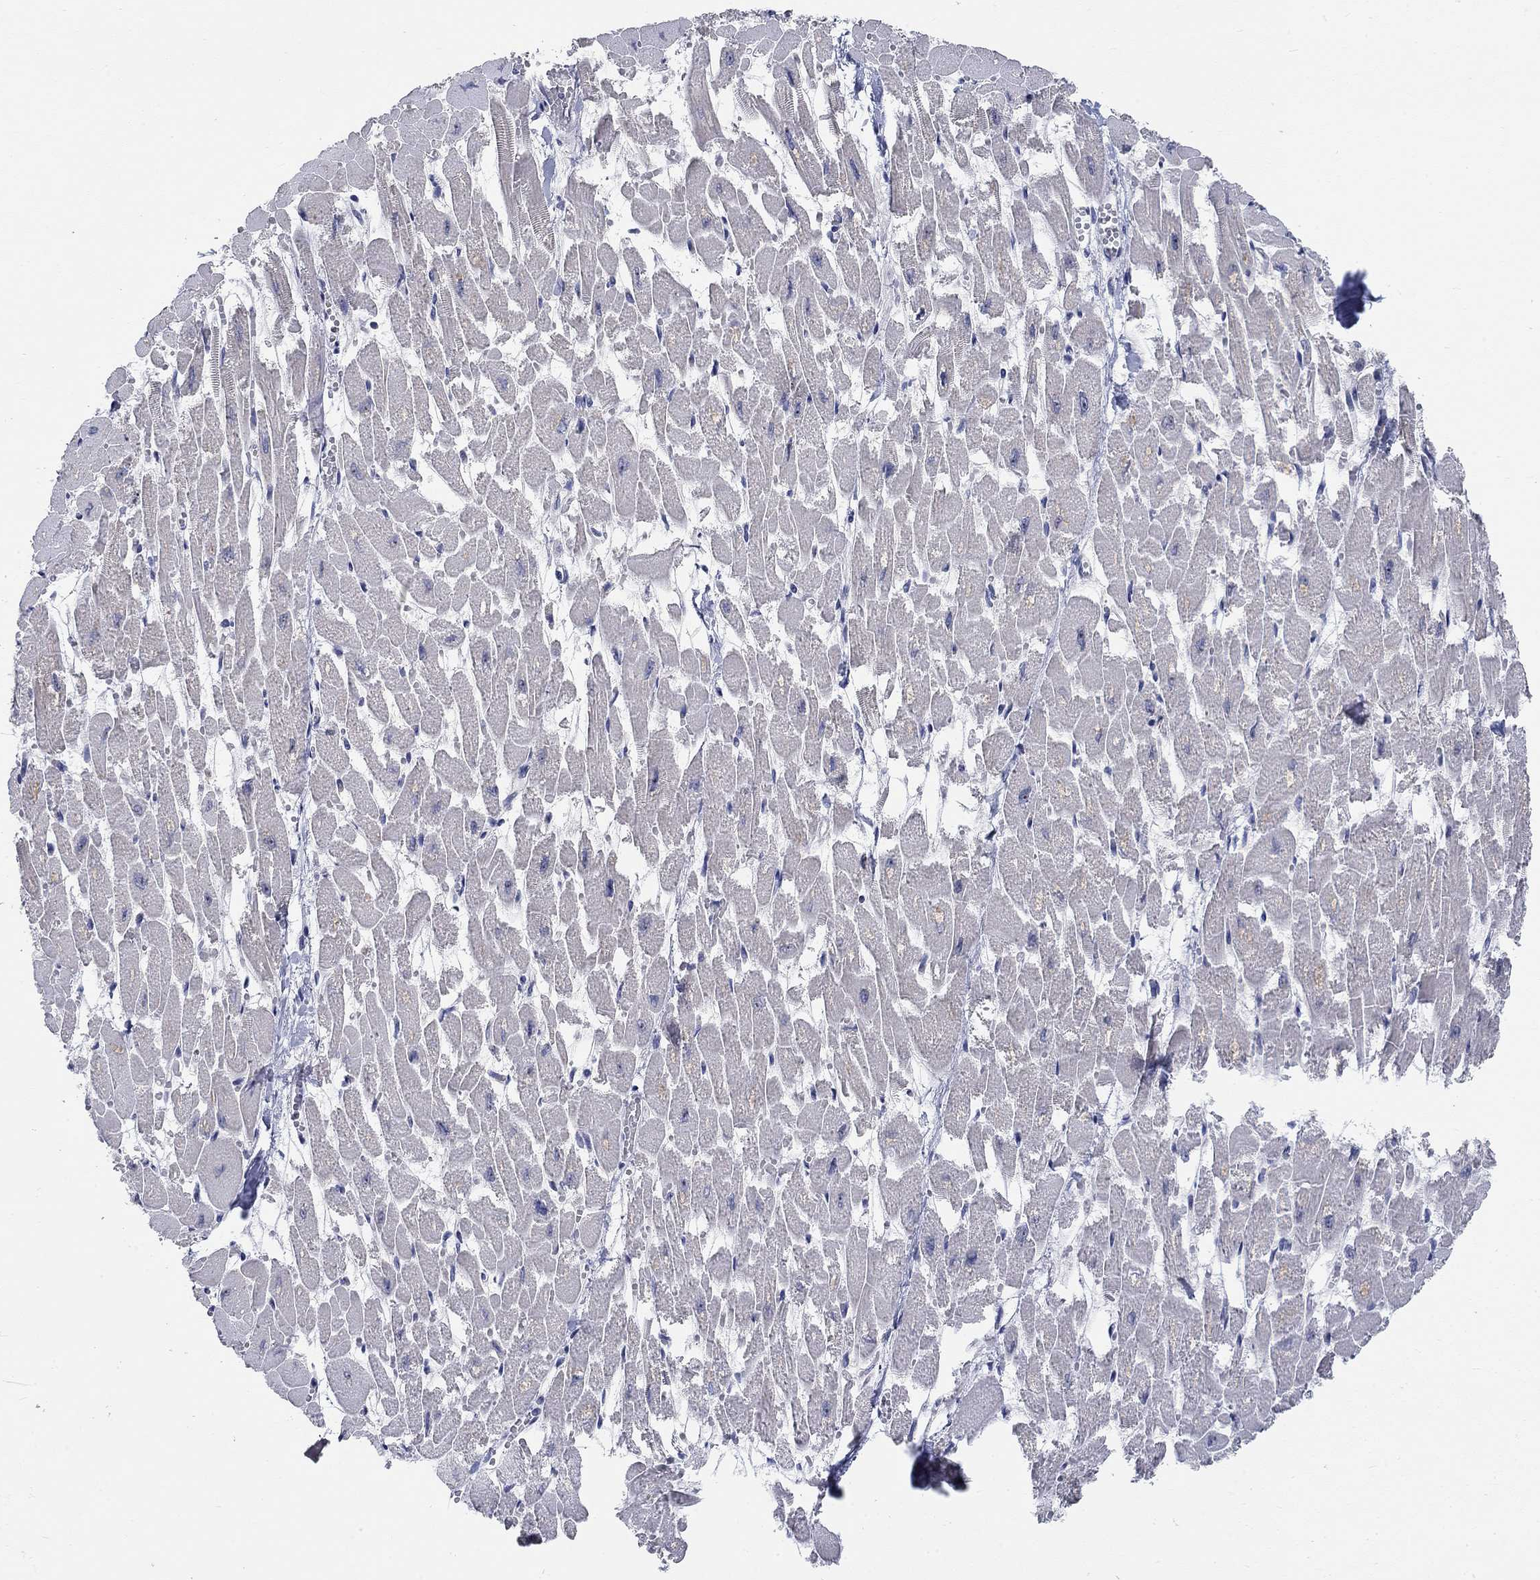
{"staining": {"intensity": "negative", "quantity": "none", "location": "none"}, "tissue": "heart muscle", "cell_type": "Cardiomyocytes", "image_type": "normal", "snomed": [{"axis": "morphology", "description": "Normal tissue, NOS"}, {"axis": "topography", "description": "Heart"}], "caption": "This photomicrograph is of benign heart muscle stained with immunohistochemistry (IHC) to label a protein in brown with the nuclei are counter-stained blue. There is no expression in cardiomyocytes.", "gene": "SMIM18", "patient": {"sex": "female", "age": 52}}